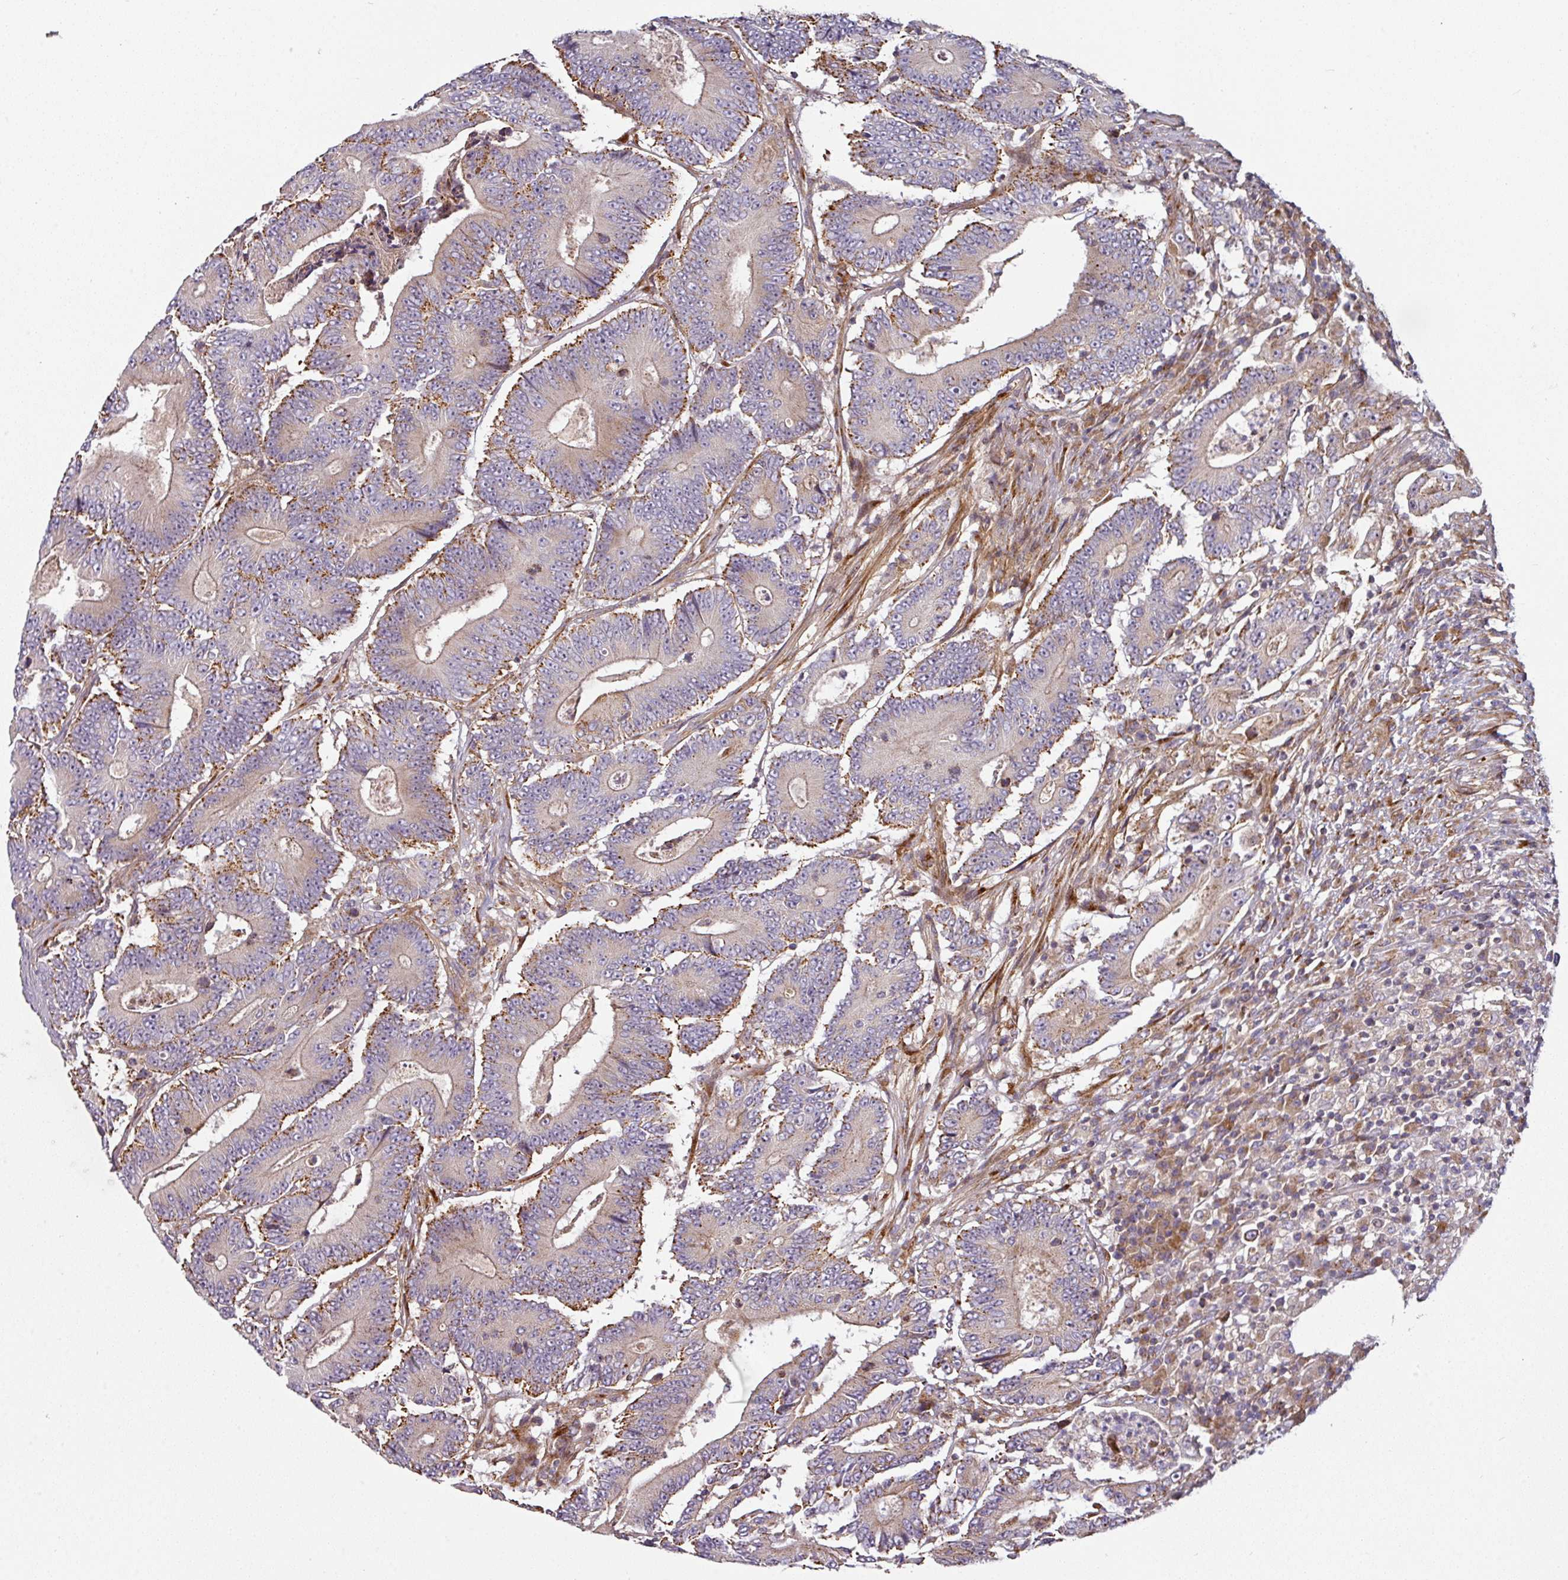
{"staining": {"intensity": "weak", "quantity": "<25%", "location": "cytoplasmic/membranous"}, "tissue": "colorectal cancer", "cell_type": "Tumor cells", "image_type": "cancer", "snomed": [{"axis": "morphology", "description": "Adenocarcinoma, NOS"}, {"axis": "topography", "description": "Colon"}], "caption": "Tumor cells are negative for protein expression in human colorectal cancer (adenocarcinoma).", "gene": "CASP2", "patient": {"sex": "male", "age": 83}}